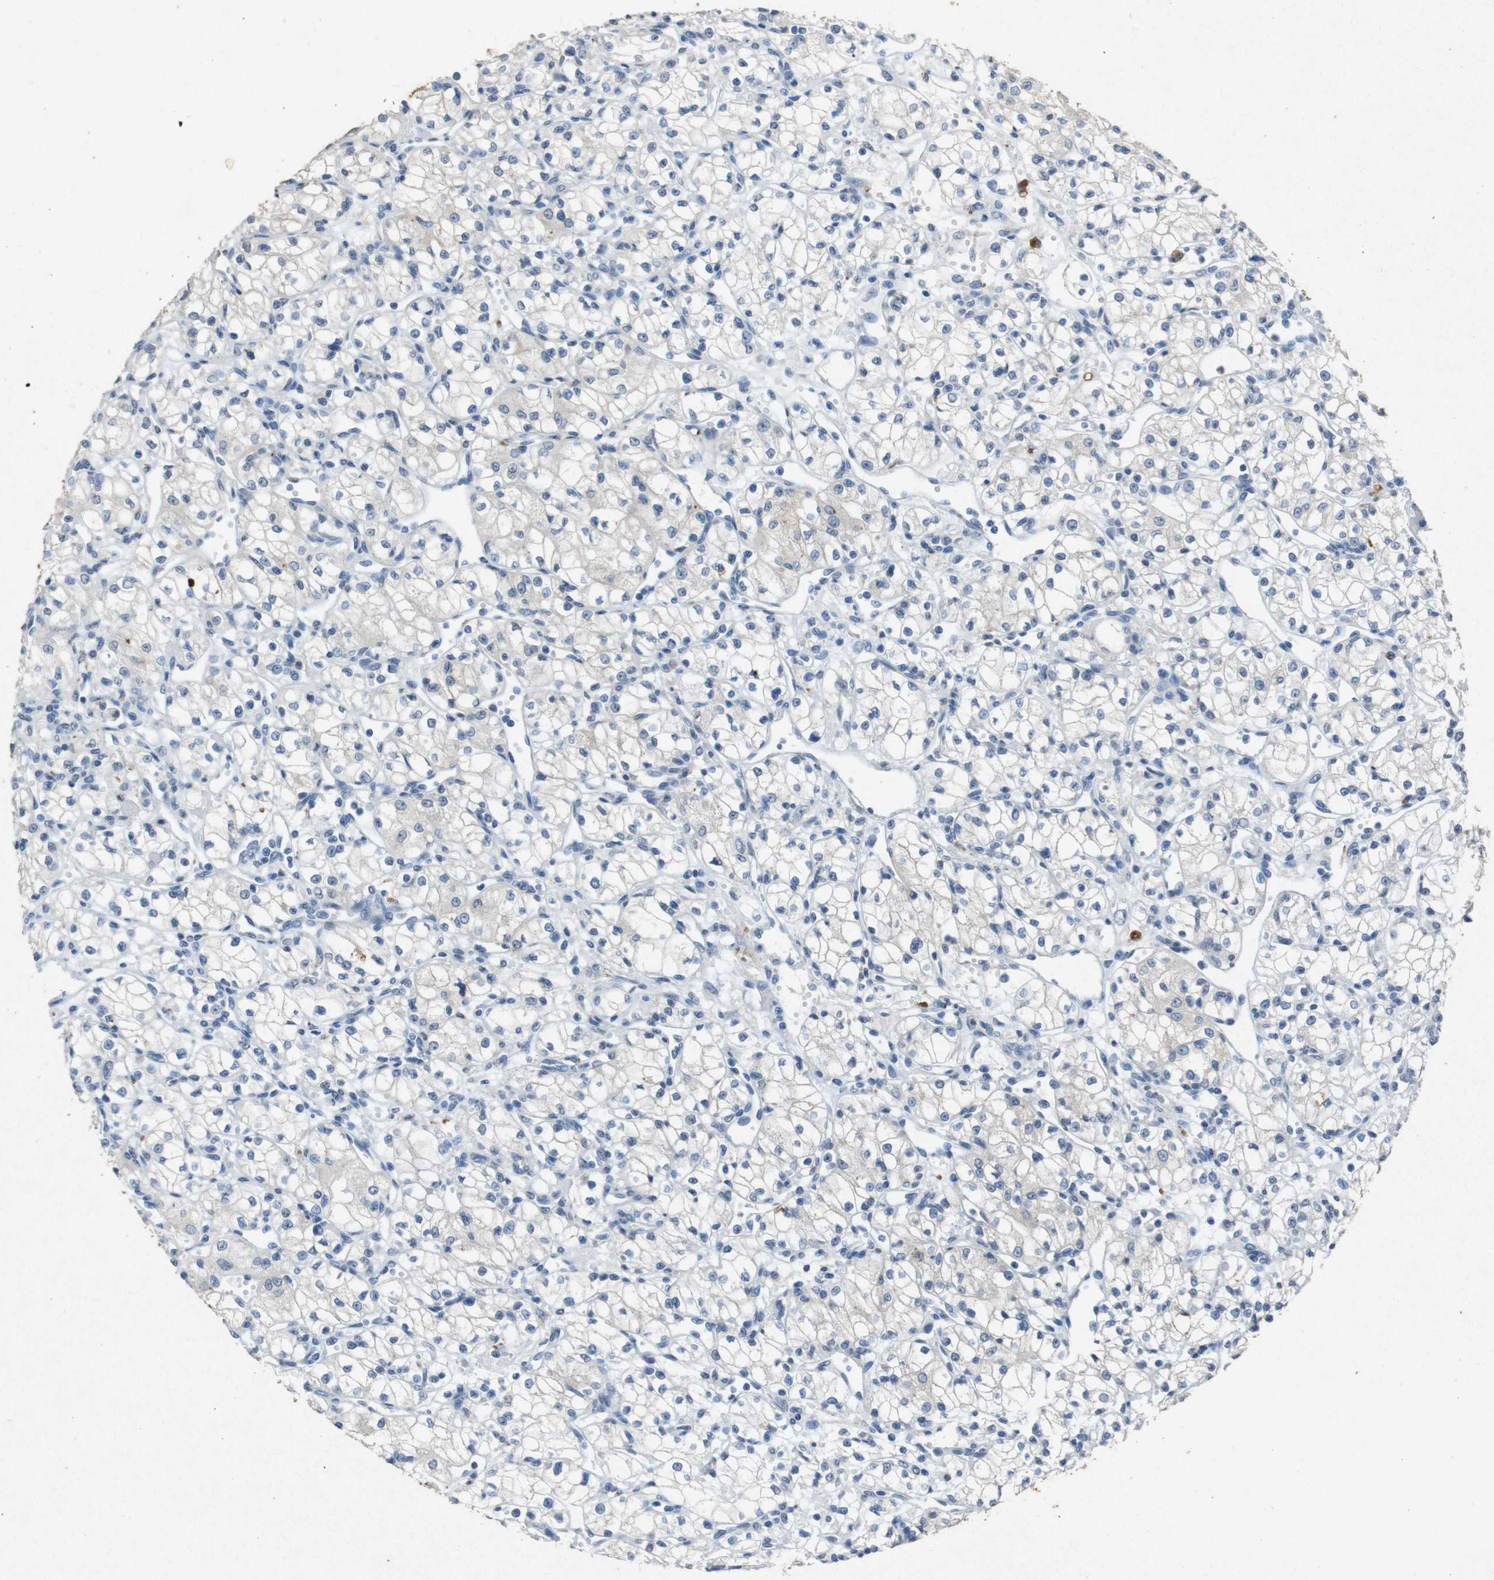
{"staining": {"intensity": "negative", "quantity": "none", "location": "none"}, "tissue": "renal cancer", "cell_type": "Tumor cells", "image_type": "cancer", "snomed": [{"axis": "morphology", "description": "Normal tissue, NOS"}, {"axis": "morphology", "description": "Adenocarcinoma, NOS"}, {"axis": "topography", "description": "Kidney"}], "caption": "This is an IHC photomicrograph of renal cancer. There is no expression in tumor cells.", "gene": "STBD1", "patient": {"sex": "male", "age": 59}}